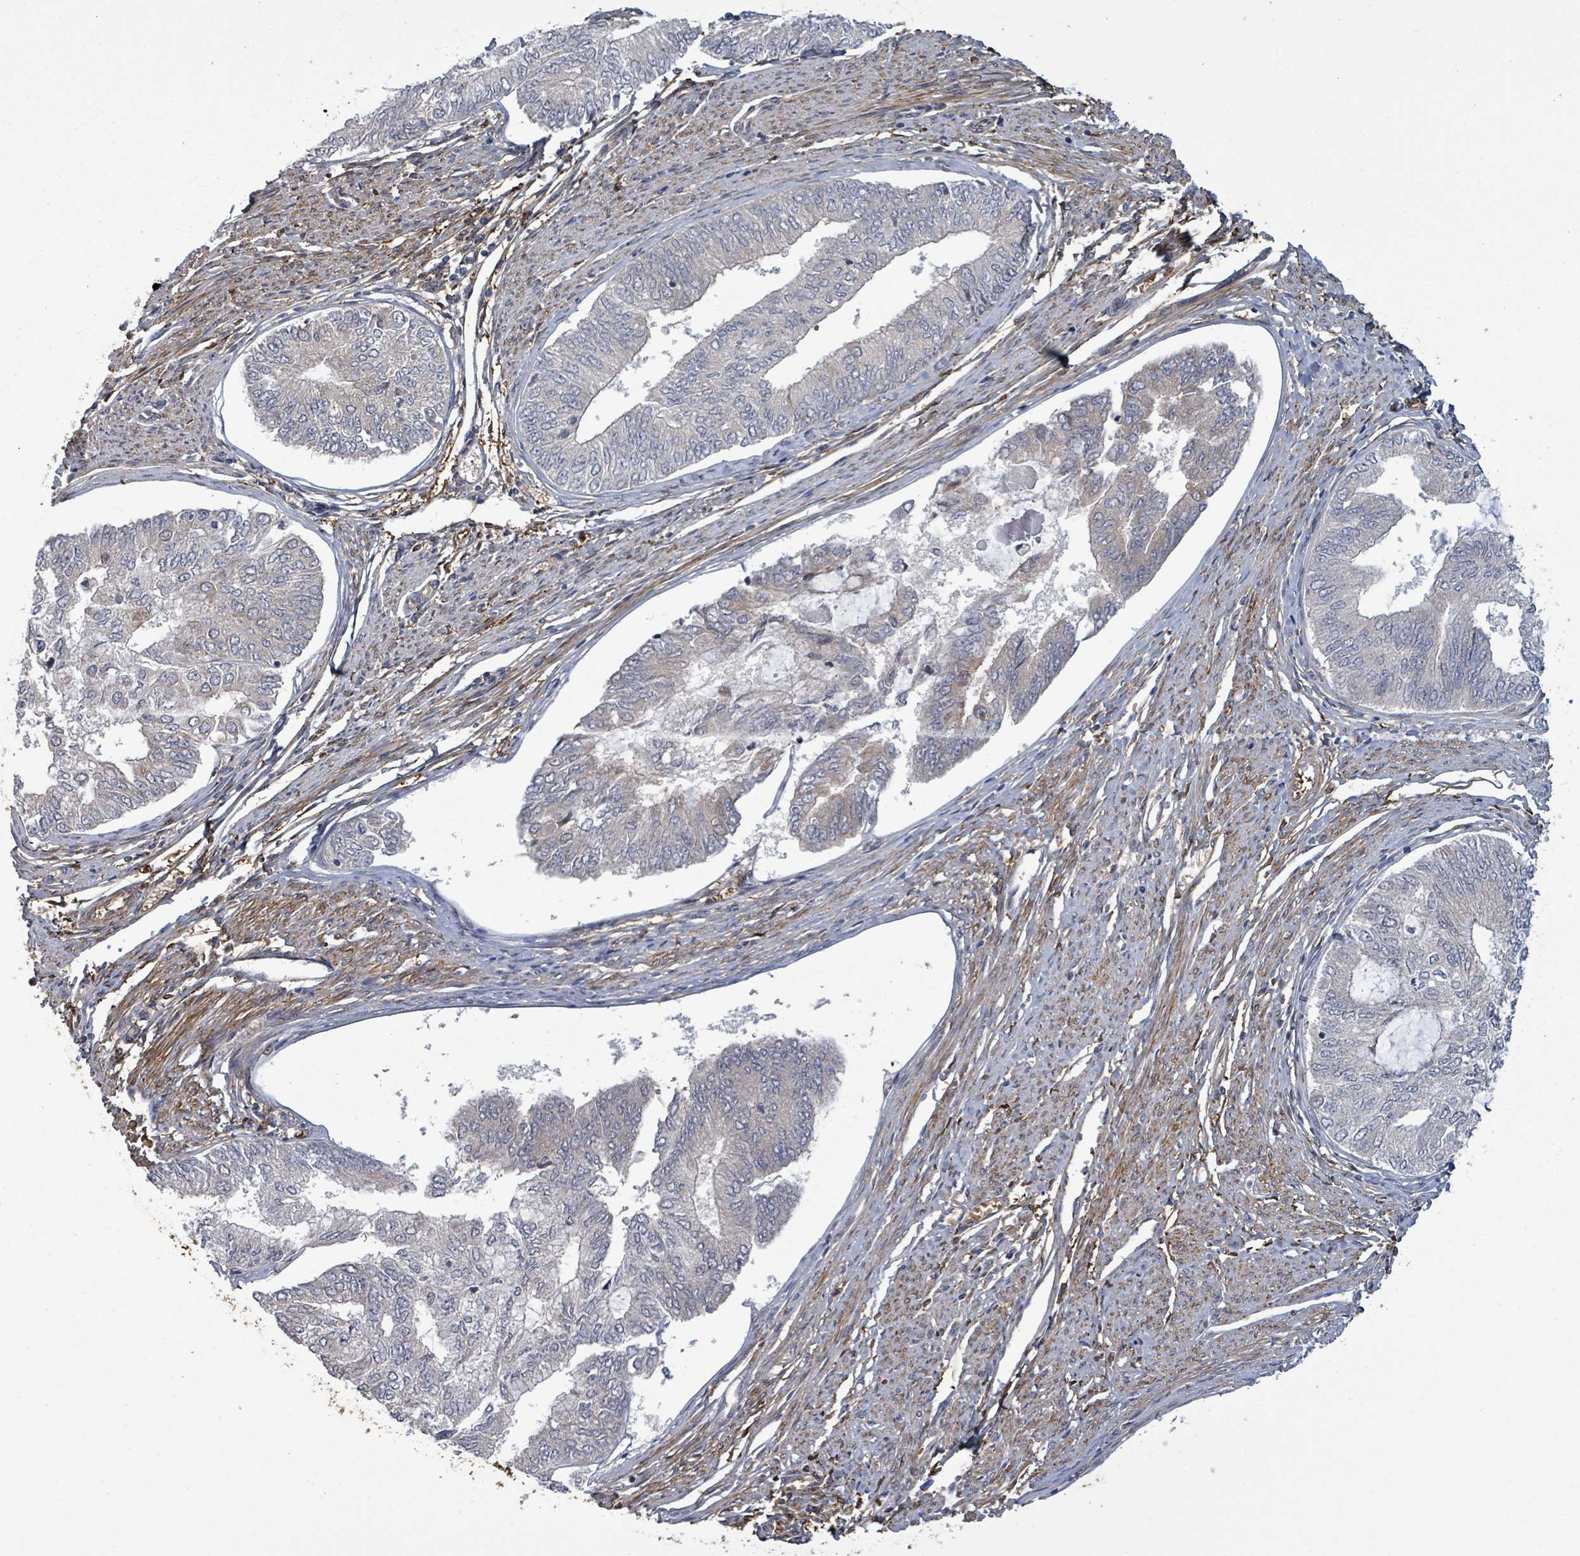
{"staining": {"intensity": "negative", "quantity": "none", "location": "none"}, "tissue": "endometrial cancer", "cell_type": "Tumor cells", "image_type": "cancer", "snomed": [{"axis": "morphology", "description": "Adenocarcinoma, NOS"}, {"axis": "topography", "description": "Endometrium"}], "caption": "High power microscopy photomicrograph of an IHC histopathology image of endometrial adenocarcinoma, revealing no significant positivity in tumor cells. (DAB (3,3'-diaminobenzidine) IHC with hematoxylin counter stain).", "gene": "MAP3K6", "patient": {"sex": "female", "age": 68}}